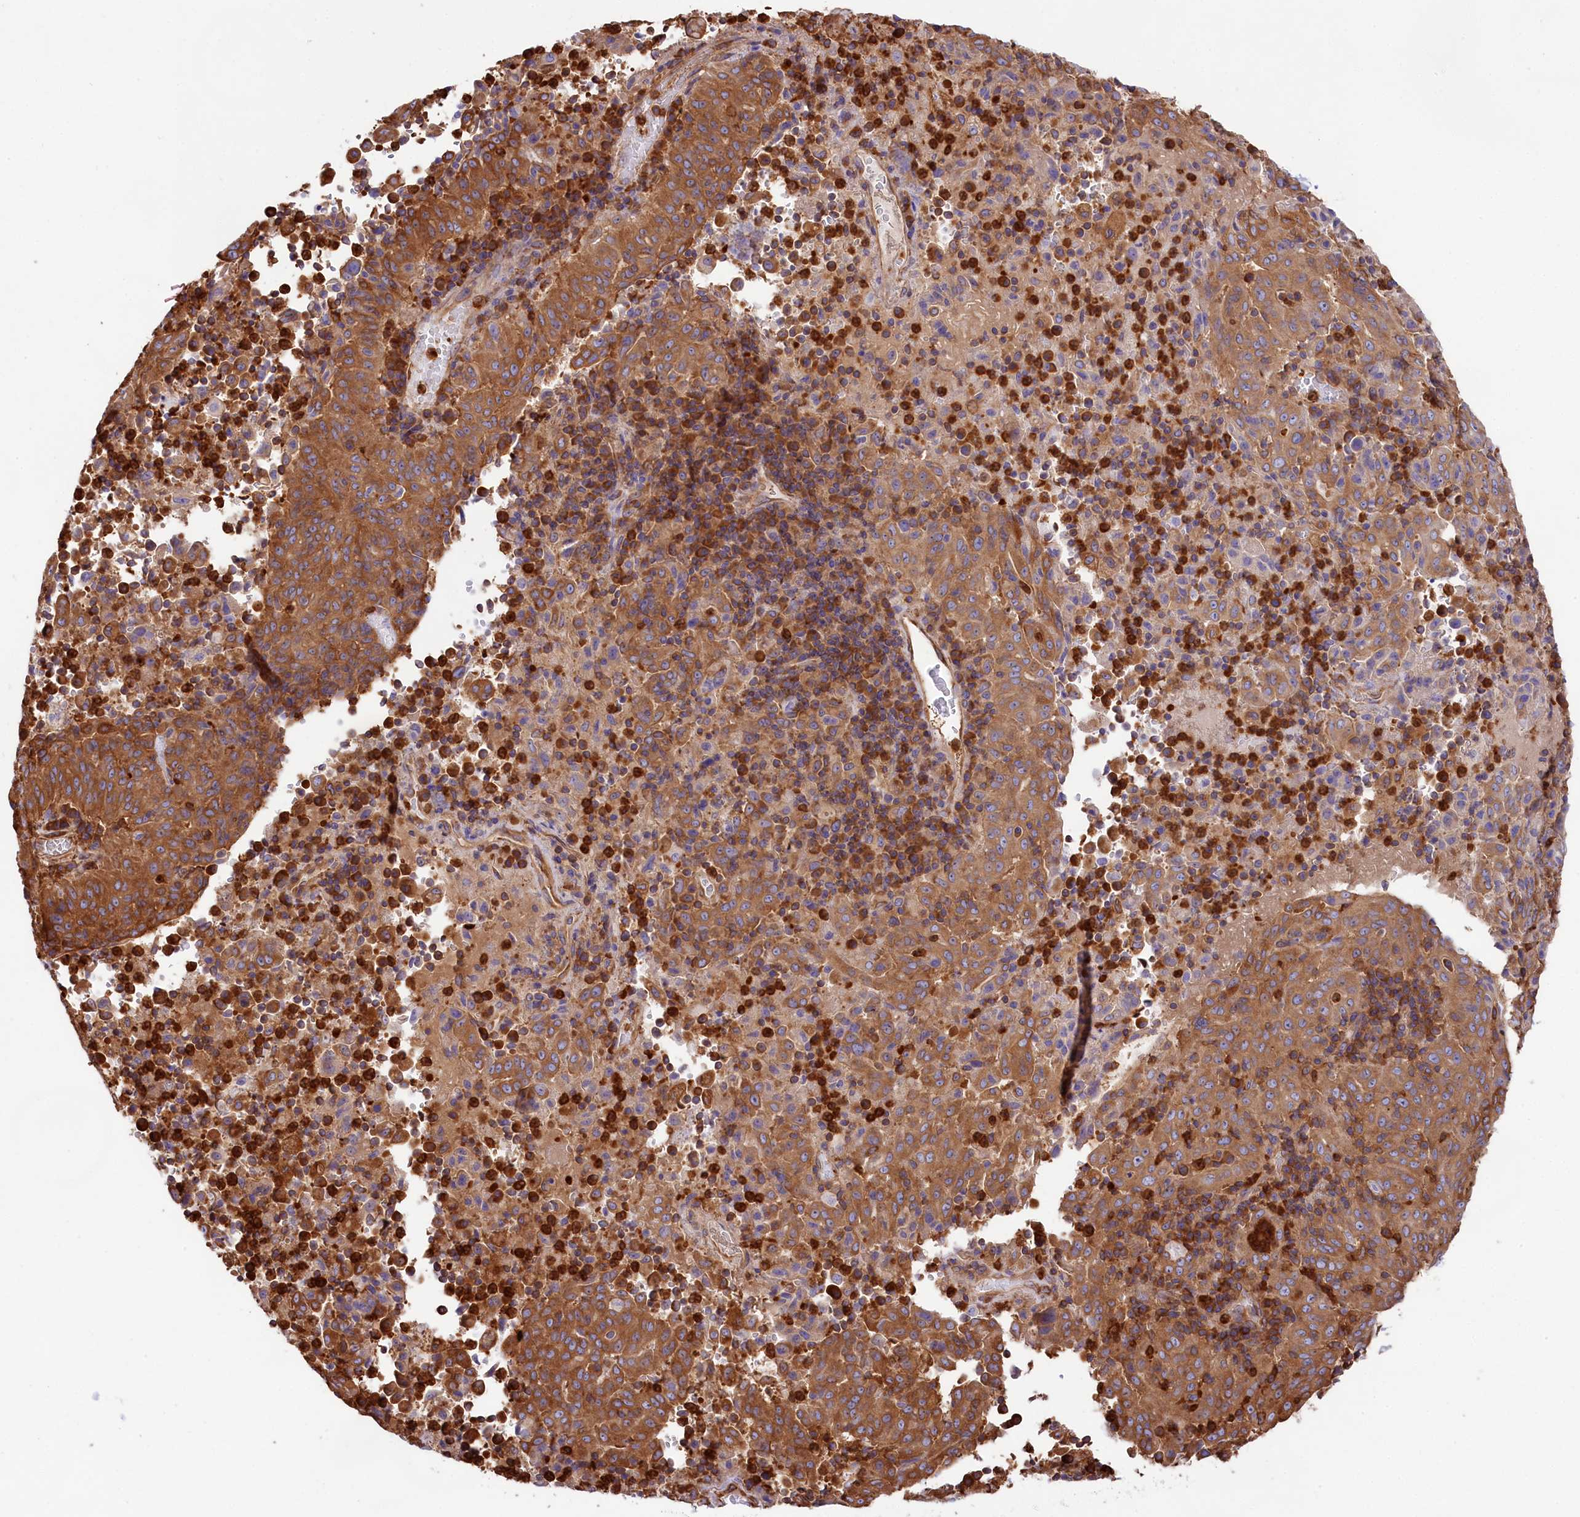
{"staining": {"intensity": "strong", "quantity": ">75%", "location": "cytoplasmic/membranous"}, "tissue": "pancreatic cancer", "cell_type": "Tumor cells", "image_type": "cancer", "snomed": [{"axis": "morphology", "description": "Adenocarcinoma, NOS"}, {"axis": "topography", "description": "Pancreas"}], "caption": "The micrograph exhibits staining of pancreatic cancer (adenocarcinoma), revealing strong cytoplasmic/membranous protein positivity (brown color) within tumor cells. (DAB (3,3'-diaminobenzidine) IHC with brightfield microscopy, high magnification).", "gene": "GYS1", "patient": {"sex": "male", "age": 63}}